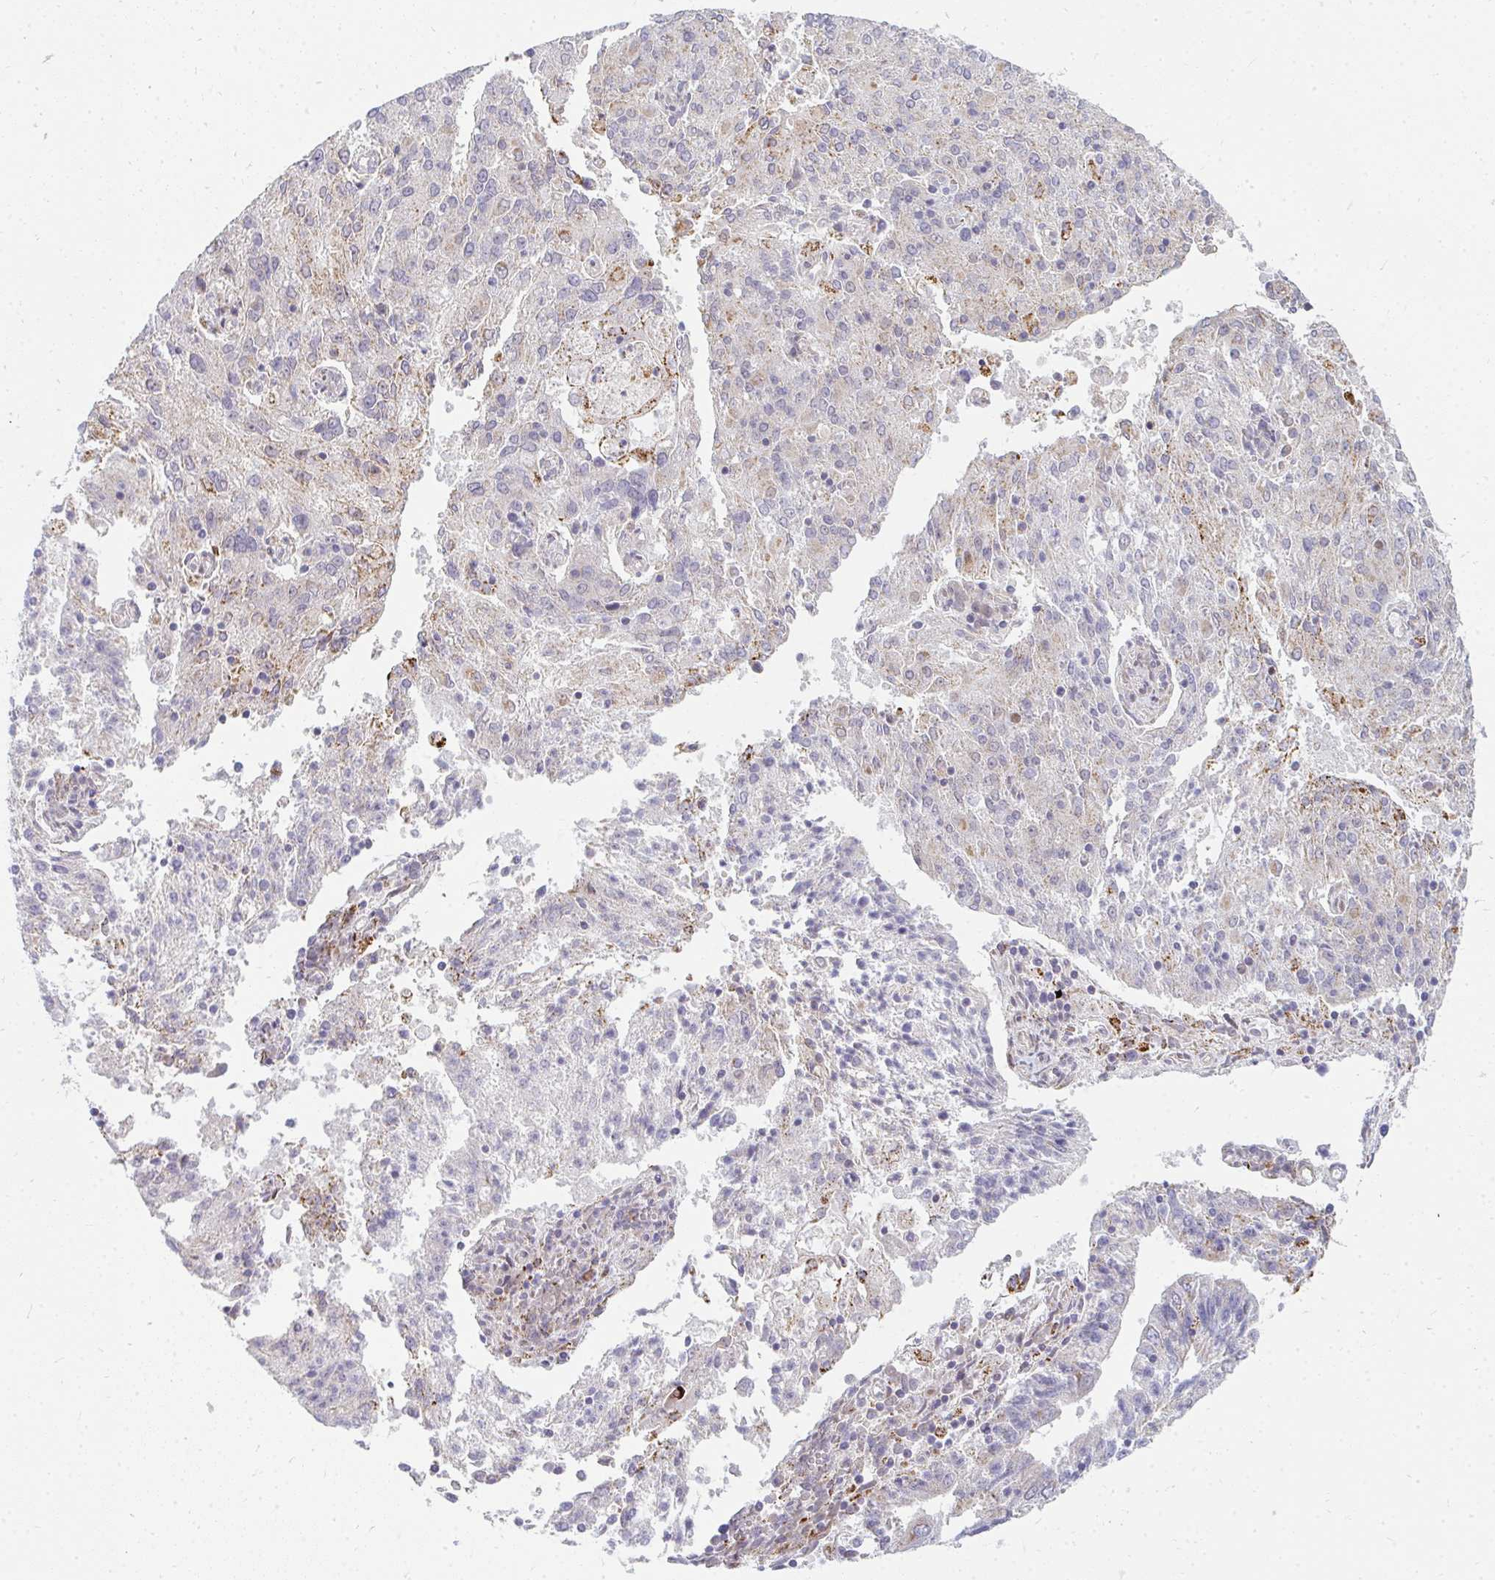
{"staining": {"intensity": "moderate", "quantity": "<25%", "location": "cytoplasmic/membranous"}, "tissue": "endometrial cancer", "cell_type": "Tumor cells", "image_type": "cancer", "snomed": [{"axis": "morphology", "description": "Adenocarcinoma, NOS"}, {"axis": "topography", "description": "Endometrium"}], "caption": "Protein expression analysis of endometrial adenocarcinoma demonstrates moderate cytoplasmic/membranous positivity in about <25% of tumor cells.", "gene": "PLA2G5", "patient": {"sex": "female", "age": 82}}